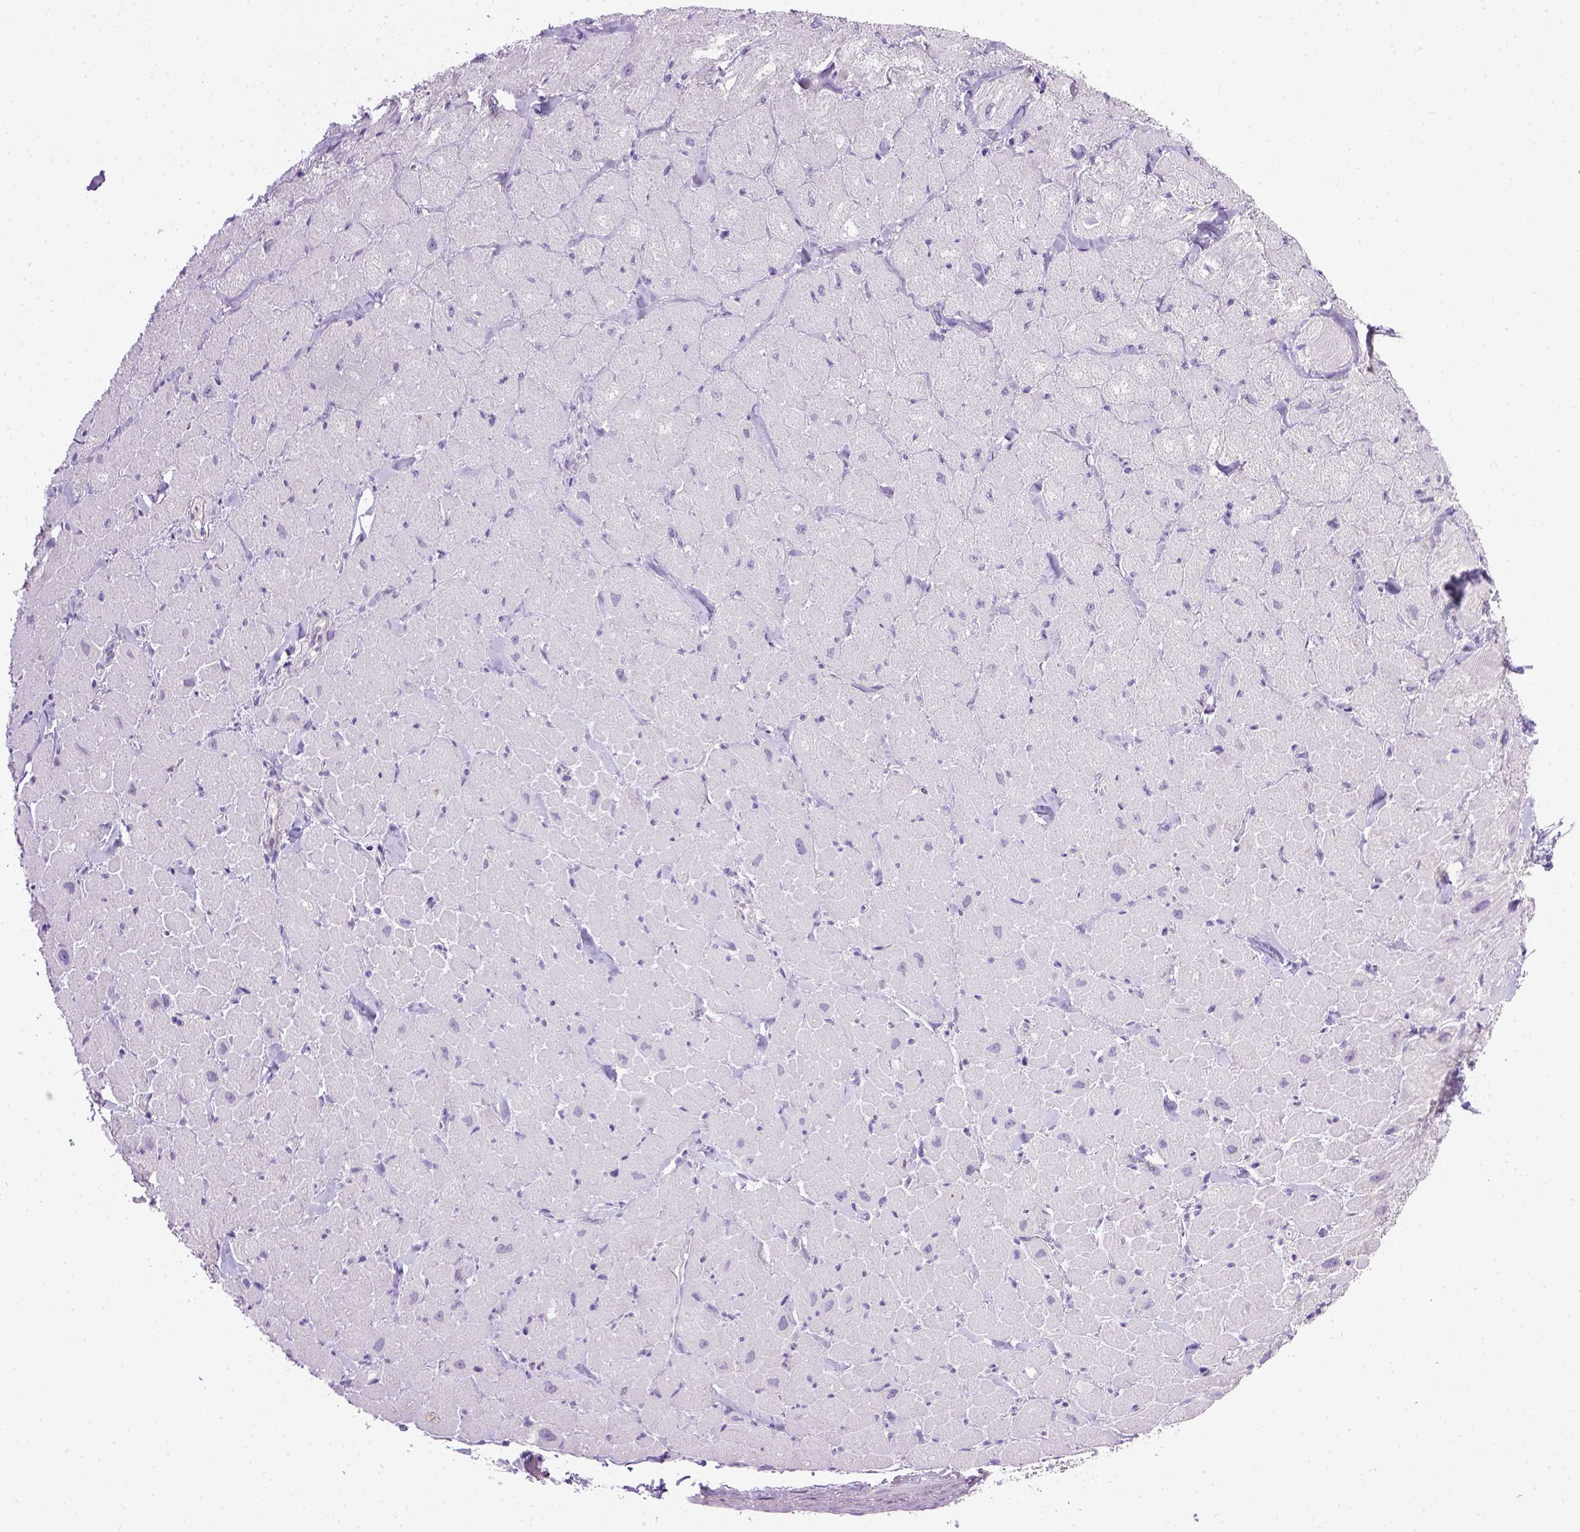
{"staining": {"intensity": "negative", "quantity": "none", "location": "none"}, "tissue": "heart muscle", "cell_type": "Cardiomyocytes", "image_type": "normal", "snomed": [{"axis": "morphology", "description": "Normal tissue, NOS"}, {"axis": "topography", "description": "Heart"}], "caption": "Cardiomyocytes show no significant protein staining in unremarkable heart muscle. (DAB immunohistochemistry (IHC), high magnification).", "gene": "CDH1", "patient": {"sex": "male", "age": 60}}